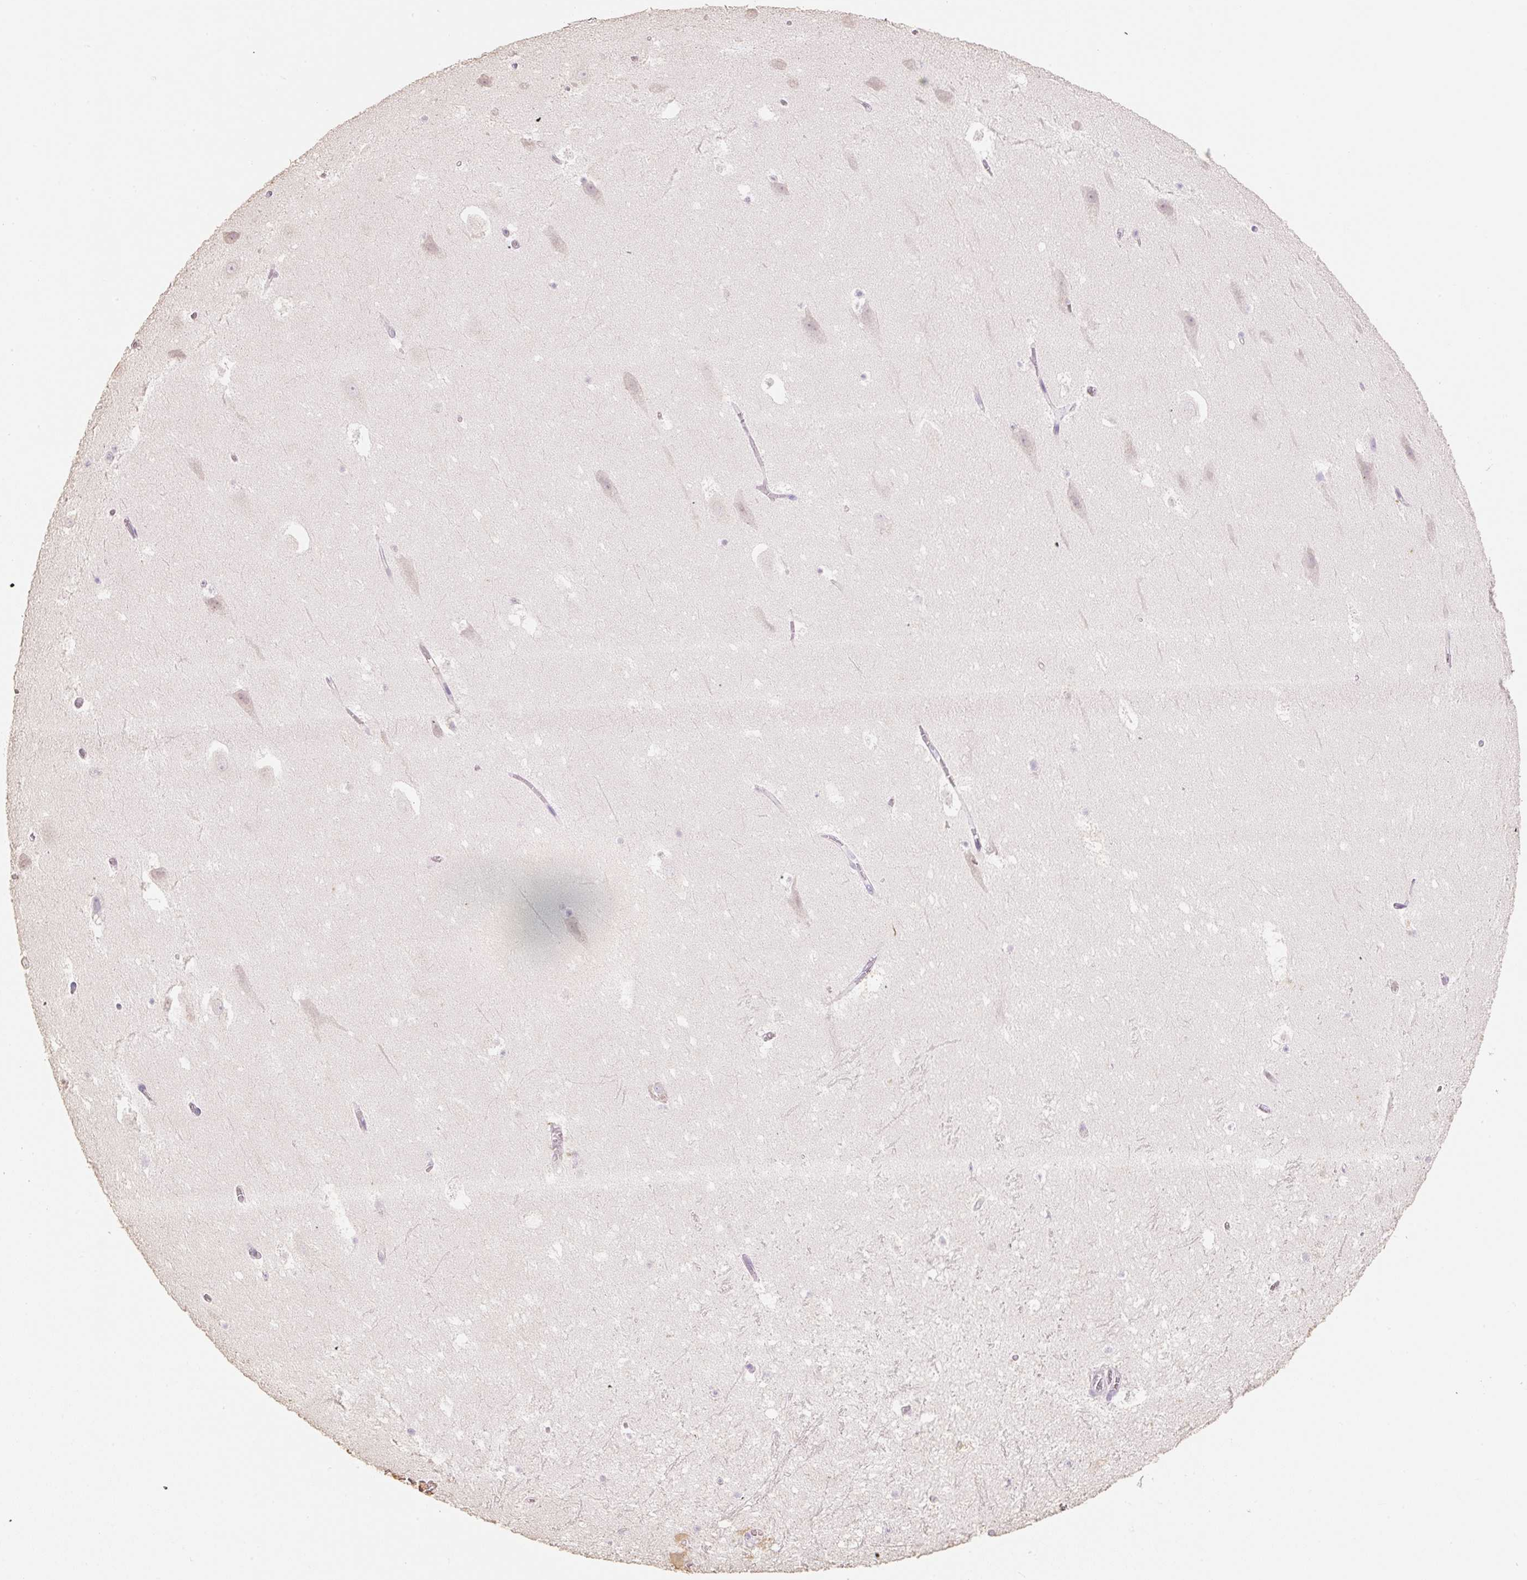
{"staining": {"intensity": "negative", "quantity": "none", "location": "none"}, "tissue": "hippocampus", "cell_type": "Glial cells", "image_type": "normal", "snomed": [{"axis": "morphology", "description": "Normal tissue, NOS"}, {"axis": "topography", "description": "Hippocampus"}], "caption": "The photomicrograph shows no staining of glial cells in unremarkable hippocampus.", "gene": "MBOAT7", "patient": {"sex": "female", "age": 42}}